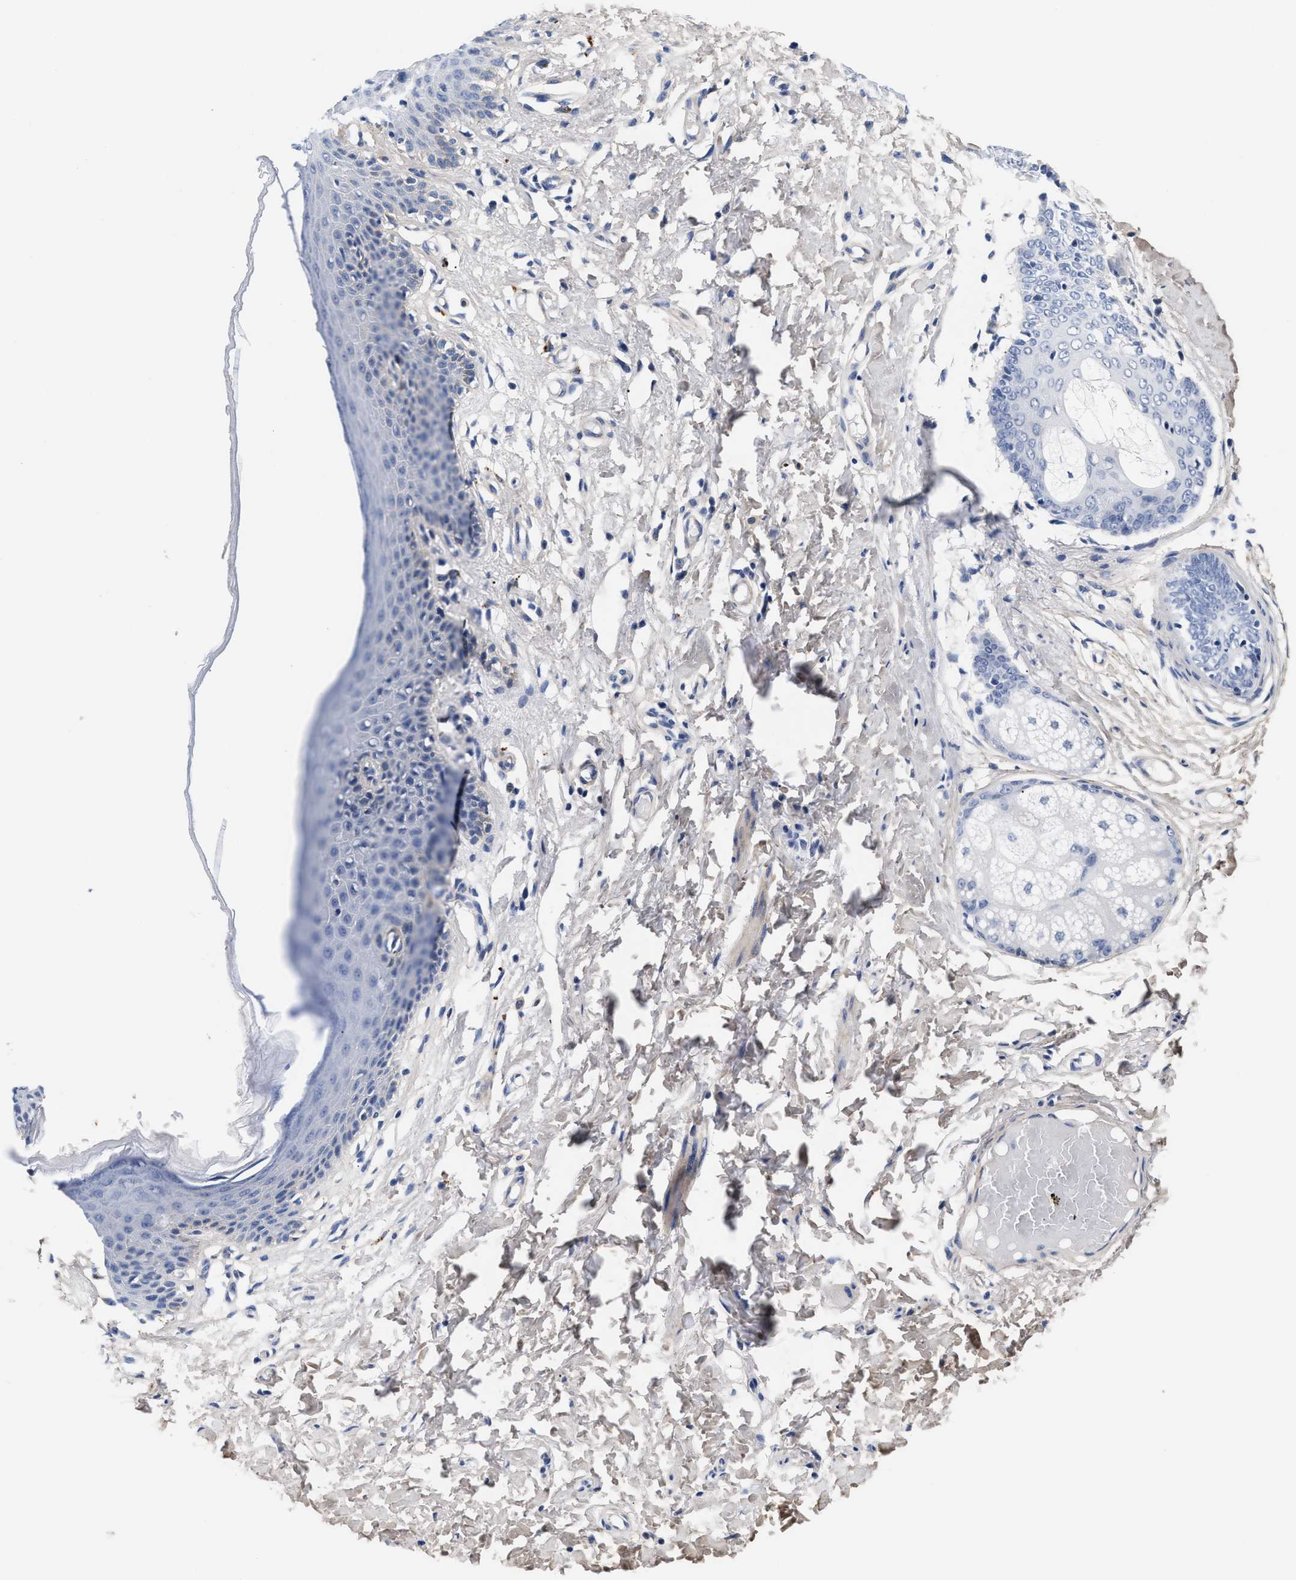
{"staining": {"intensity": "negative", "quantity": "none", "location": "none"}, "tissue": "skin", "cell_type": "Epidermal cells", "image_type": "normal", "snomed": [{"axis": "morphology", "description": "Normal tissue, NOS"}, {"axis": "topography", "description": "Vulva"}], "caption": "The photomicrograph exhibits no significant staining in epidermal cells of skin.", "gene": "ACTL7B", "patient": {"sex": "female", "age": 66}}